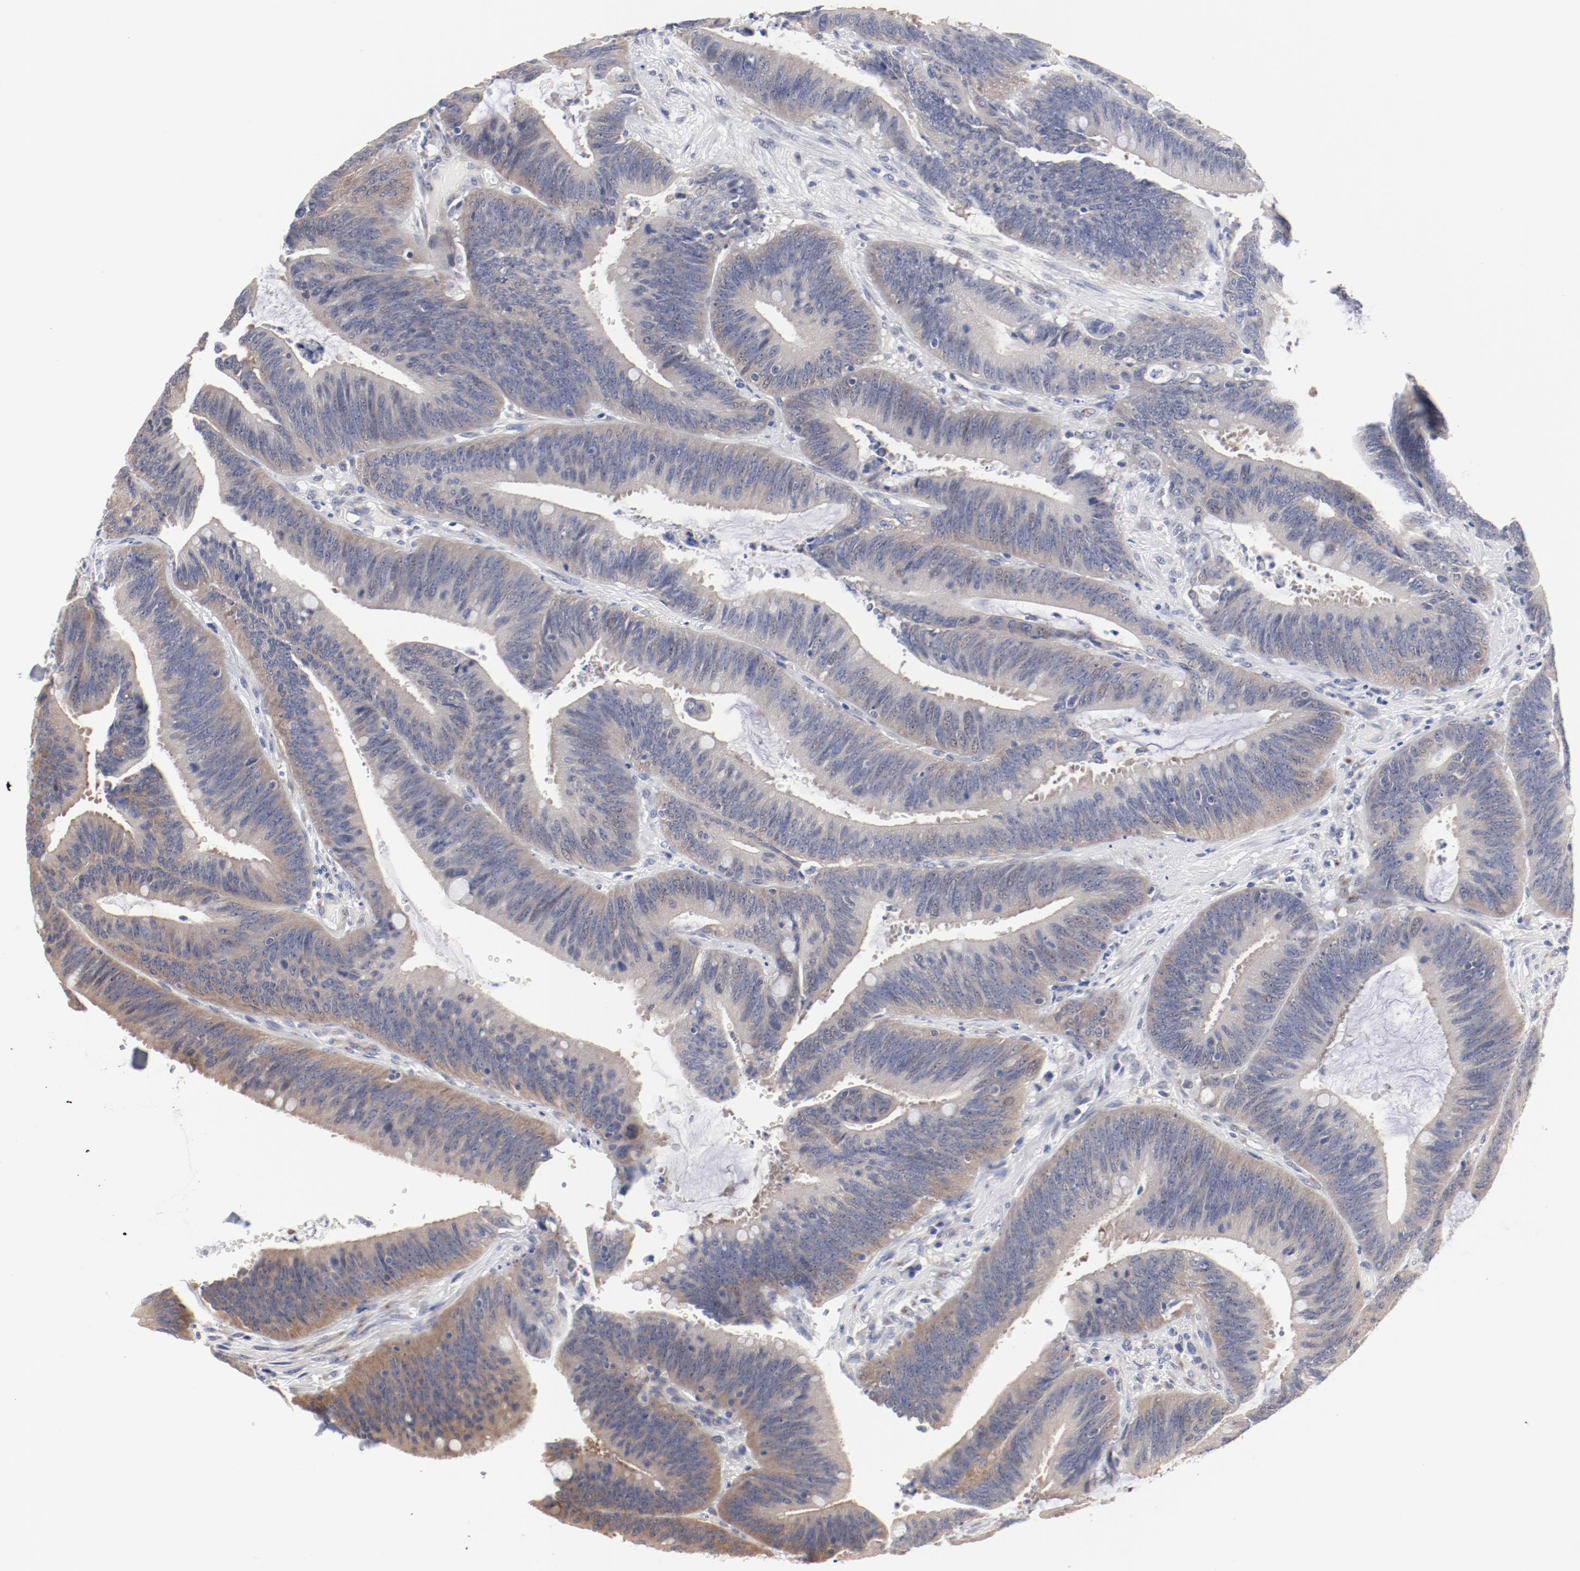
{"staining": {"intensity": "weak", "quantity": ">75%", "location": "cytoplasmic/membranous"}, "tissue": "colorectal cancer", "cell_type": "Tumor cells", "image_type": "cancer", "snomed": [{"axis": "morphology", "description": "Adenocarcinoma, NOS"}, {"axis": "topography", "description": "Rectum"}], "caption": "Protein expression analysis of colorectal cancer (adenocarcinoma) reveals weak cytoplasmic/membranous expression in approximately >75% of tumor cells.", "gene": "GPR143", "patient": {"sex": "female", "age": 66}}